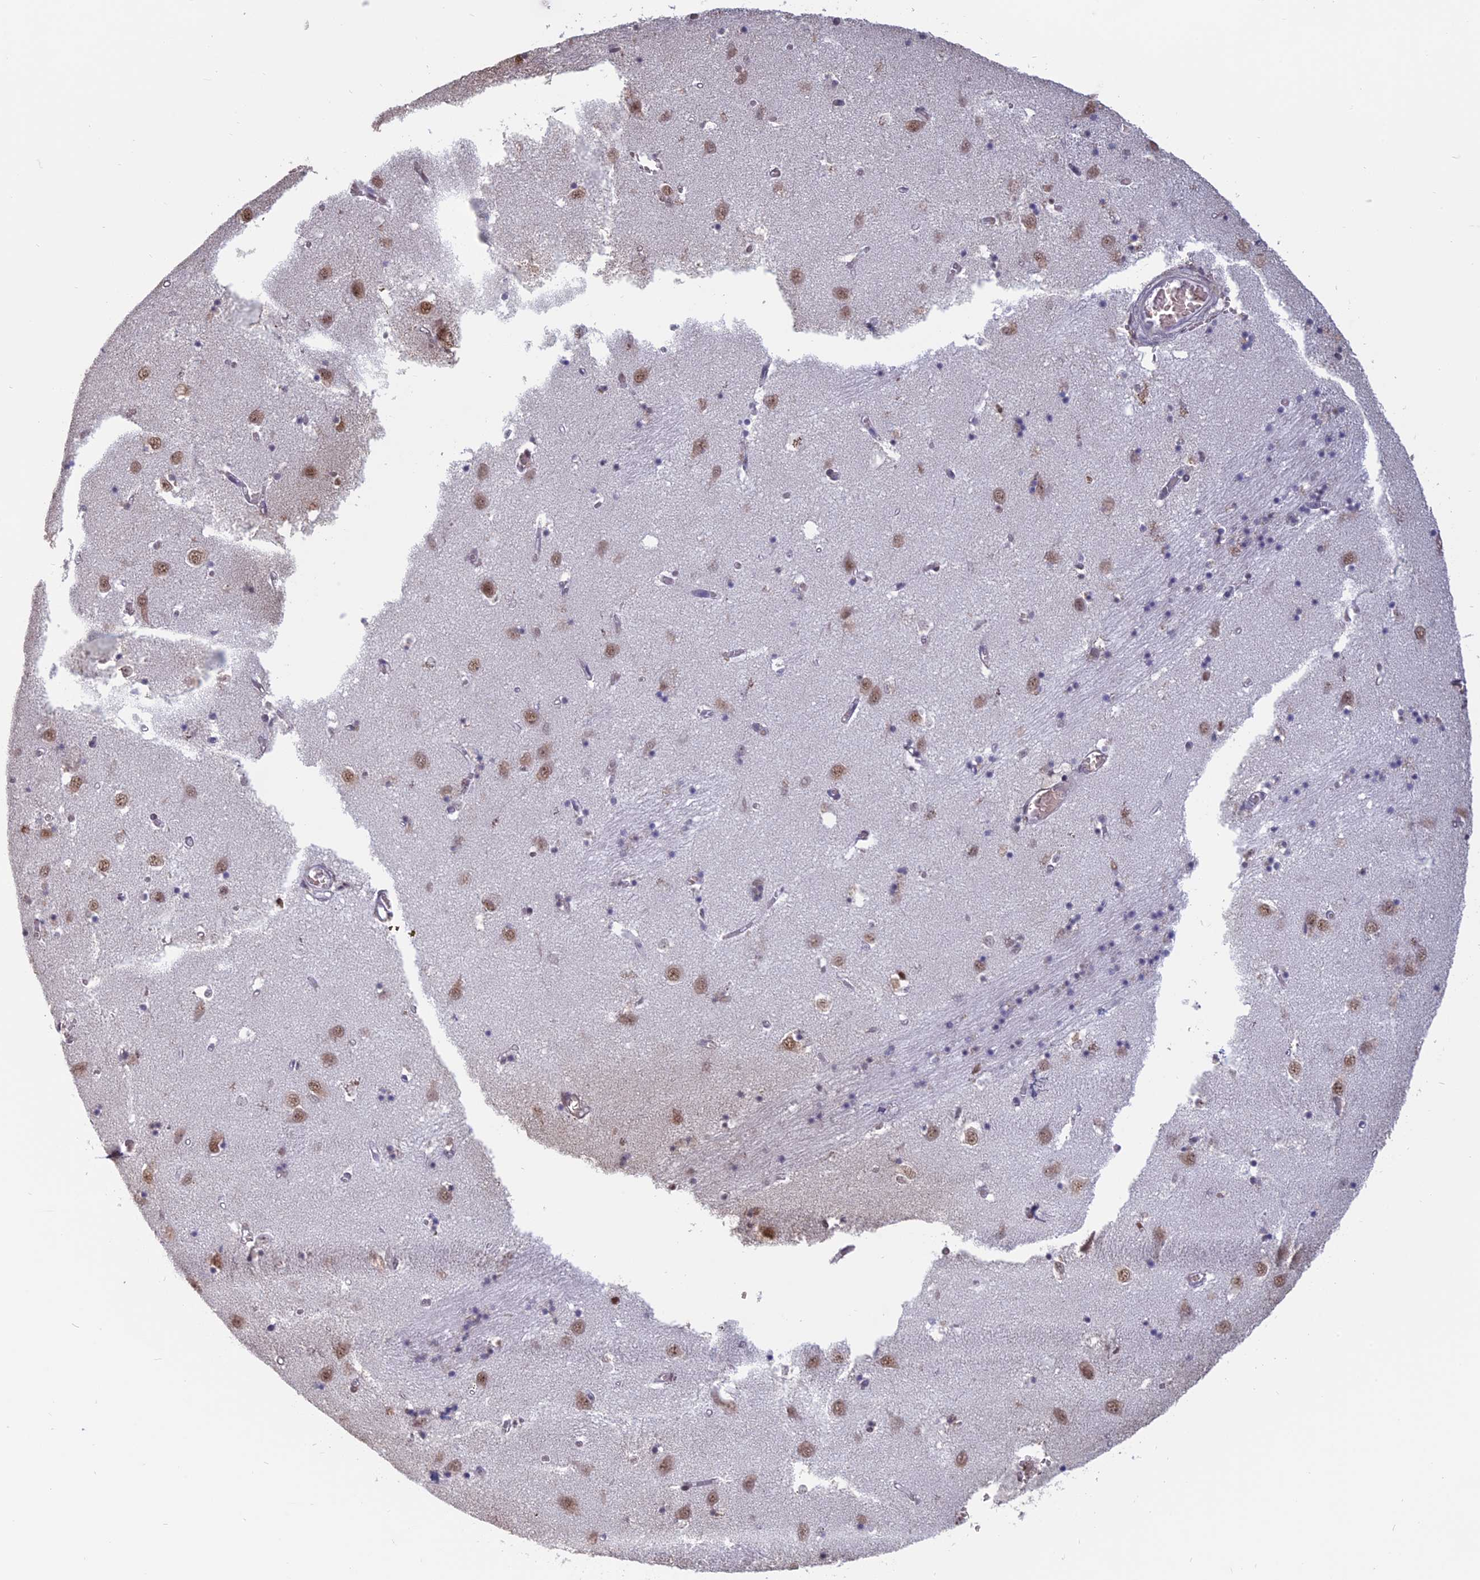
{"staining": {"intensity": "negative", "quantity": "none", "location": "none"}, "tissue": "caudate", "cell_type": "Glial cells", "image_type": "normal", "snomed": [{"axis": "morphology", "description": "Normal tissue, NOS"}, {"axis": "topography", "description": "Lateral ventricle wall"}], "caption": "Image shows no protein staining in glial cells of benign caudate.", "gene": "MFAP1", "patient": {"sex": "male", "age": 70}}